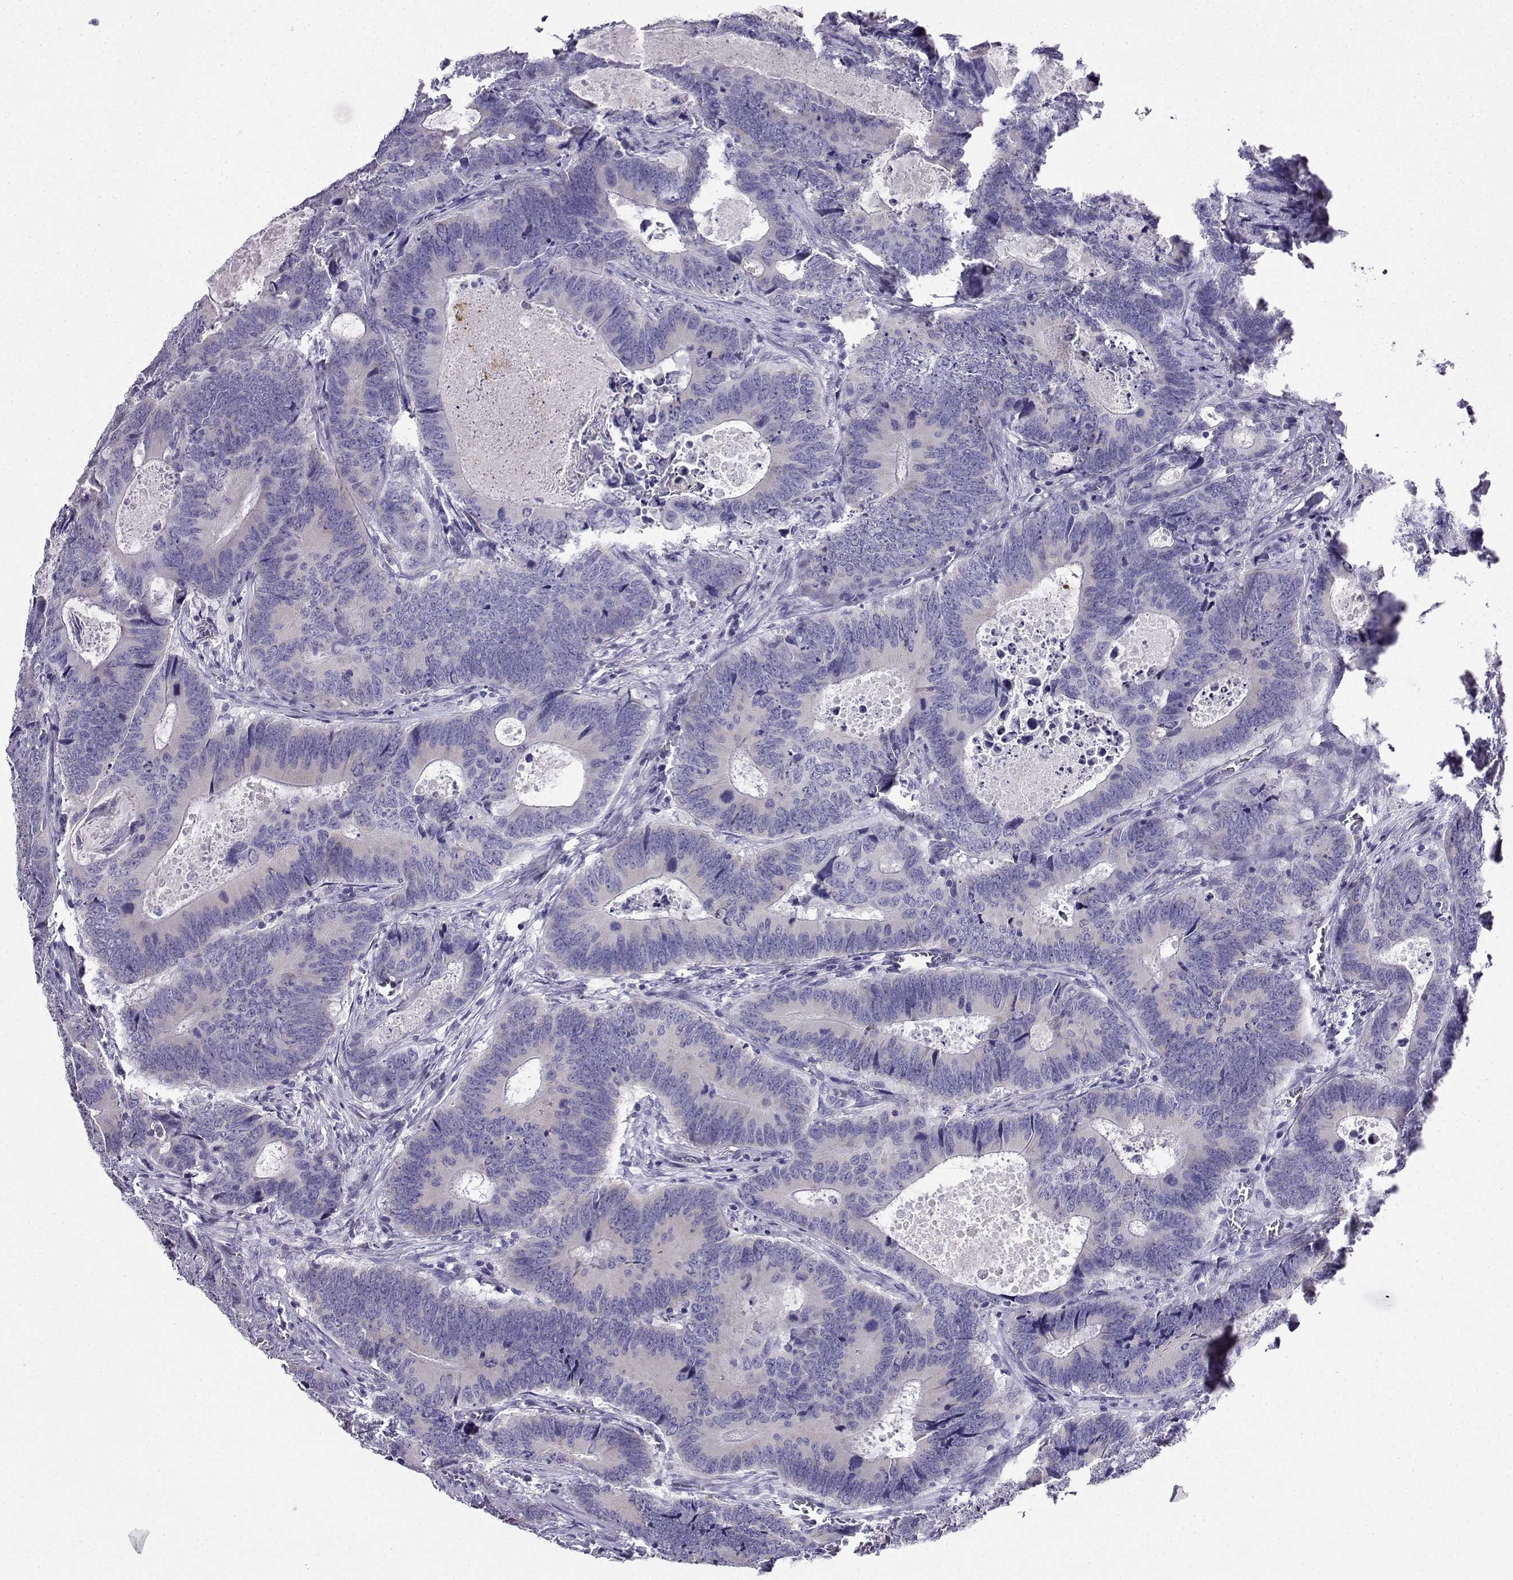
{"staining": {"intensity": "negative", "quantity": "none", "location": "none"}, "tissue": "colorectal cancer", "cell_type": "Tumor cells", "image_type": "cancer", "snomed": [{"axis": "morphology", "description": "Adenocarcinoma, NOS"}, {"axis": "topography", "description": "Colon"}], "caption": "Histopathology image shows no significant protein staining in tumor cells of adenocarcinoma (colorectal).", "gene": "LINGO1", "patient": {"sex": "female", "age": 82}}